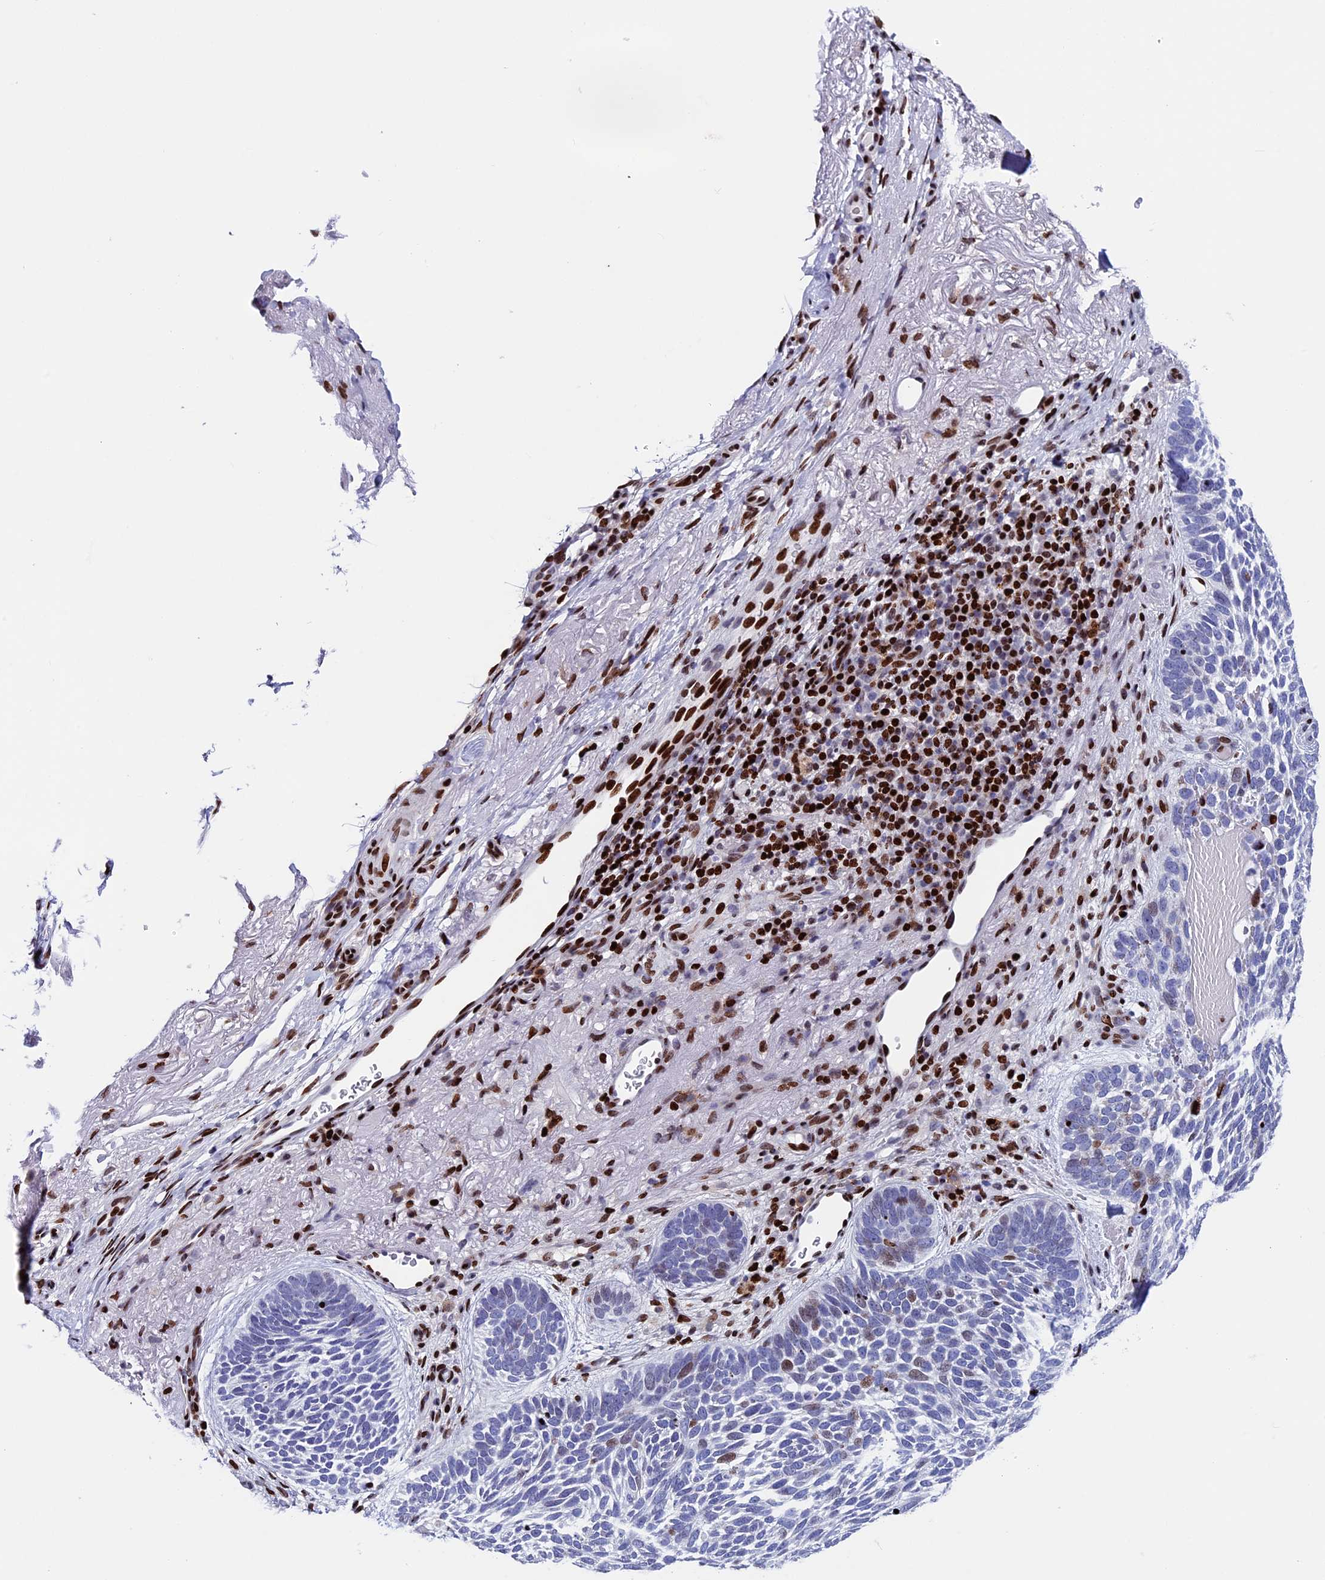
{"staining": {"intensity": "moderate", "quantity": "<25%", "location": "nuclear"}, "tissue": "skin cancer", "cell_type": "Tumor cells", "image_type": "cancer", "snomed": [{"axis": "morphology", "description": "Basal cell carcinoma"}, {"axis": "topography", "description": "Skin"}], "caption": "High-magnification brightfield microscopy of skin cancer stained with DAB (brown) and counterstained with hematoxylin (blue). tumor cells exhibit moderate nuclear staining is appreciated in about<25% of cells.", "gene": "BTBD3", "patient": {"sex": "female", "age": 85}}